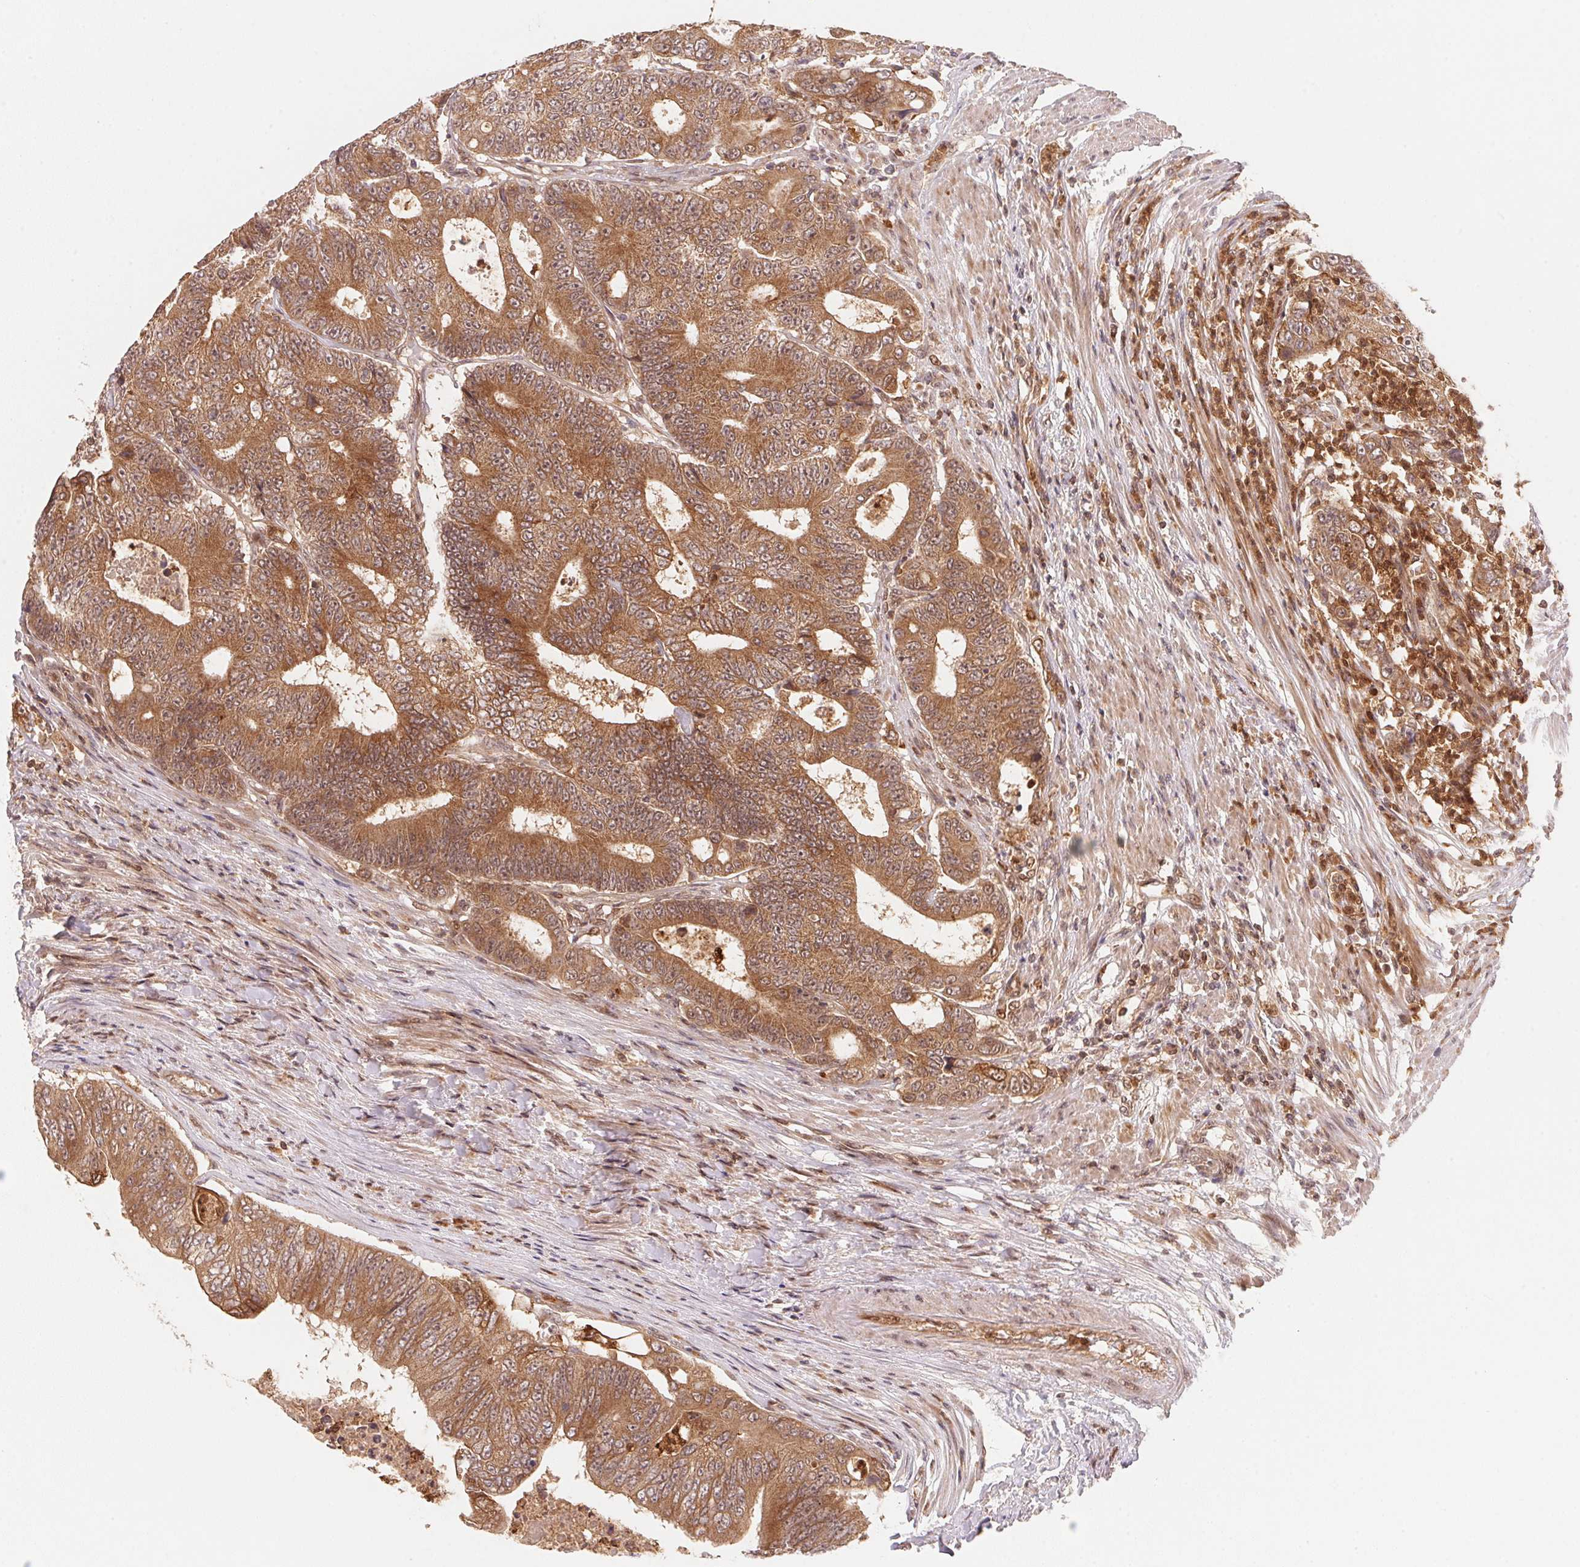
{"staining": {"intensity": "moderate", "quantity": ">75%", "location": "cytoplasmic/membranous,nuclear"}, "tissue": "colorectal cancer", "cell_type": "Tumor cells", "image_type": "cancer", "snomed": [{"axis": "morphology", "description": "Adenocarcinoma, NOS"}, {"axis": "topography", "description": "Colon"}], "caption": "There is medium levels of moderate cytoplasmic/membranous and nuclear positivity in tumor cells of colorectal cancer, as demonstrated by immunohistochemical staining (brown color).", "gene": "CCDC102B", "patient": {"sex": "female", "age": 48}}